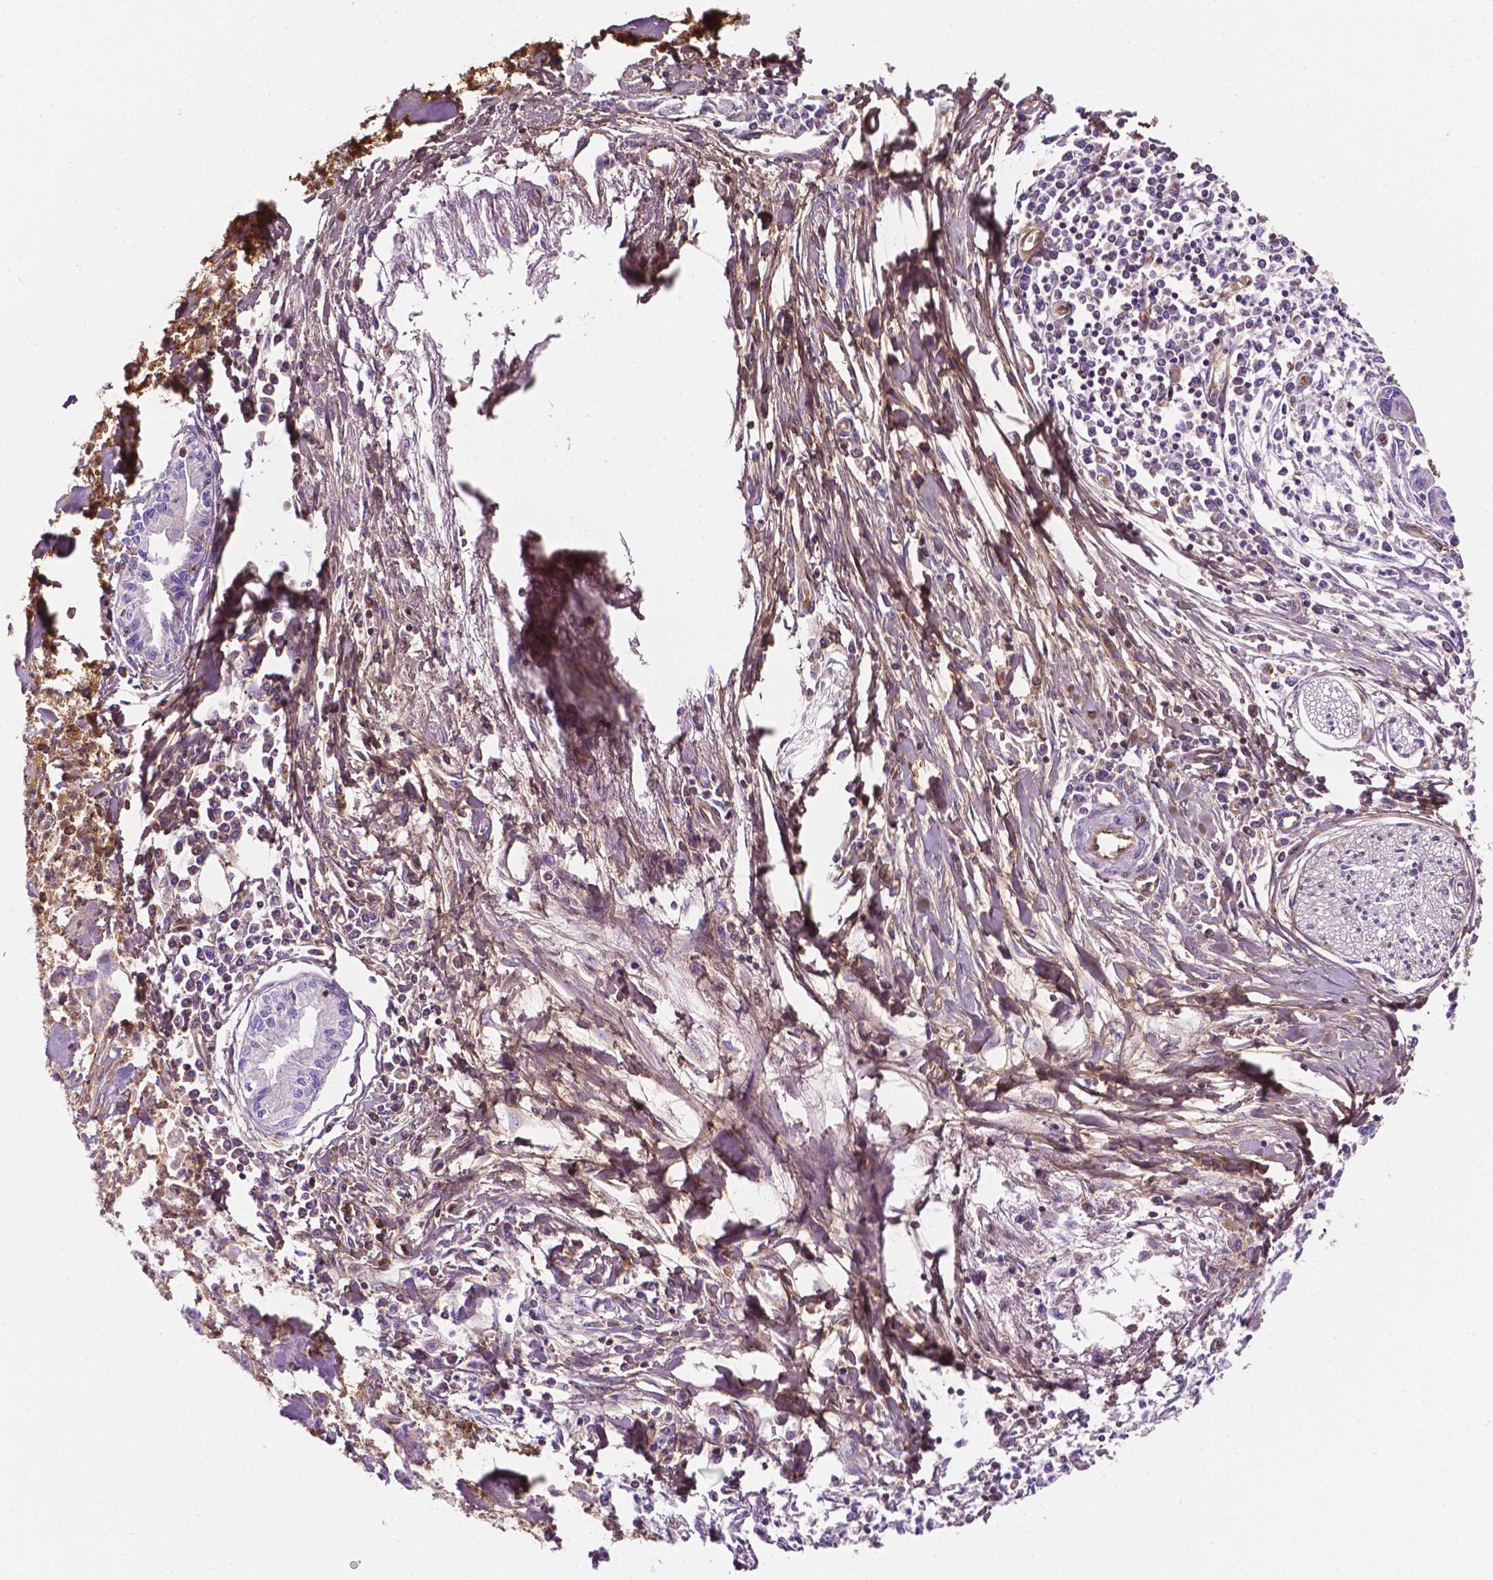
{"staining": {"intensity": "negative", "quantity": "none", "location": "none"}, "tissue": "pancreatic cancer", "cell_type": "Tumor cells", "image_type": "cancer", "snomed": [{"axis": "morphology", "description": "Adenocarcinoma, NOS"}, {"axis": "topography", "description": "Pancreas"}], "caption": "This is an immunohistochemistry image of adenocarcinoma (pancreatic). There is no expression in tumor cells.", "gene": "DCN", "patient": {"sex": "male", "age": 72}}